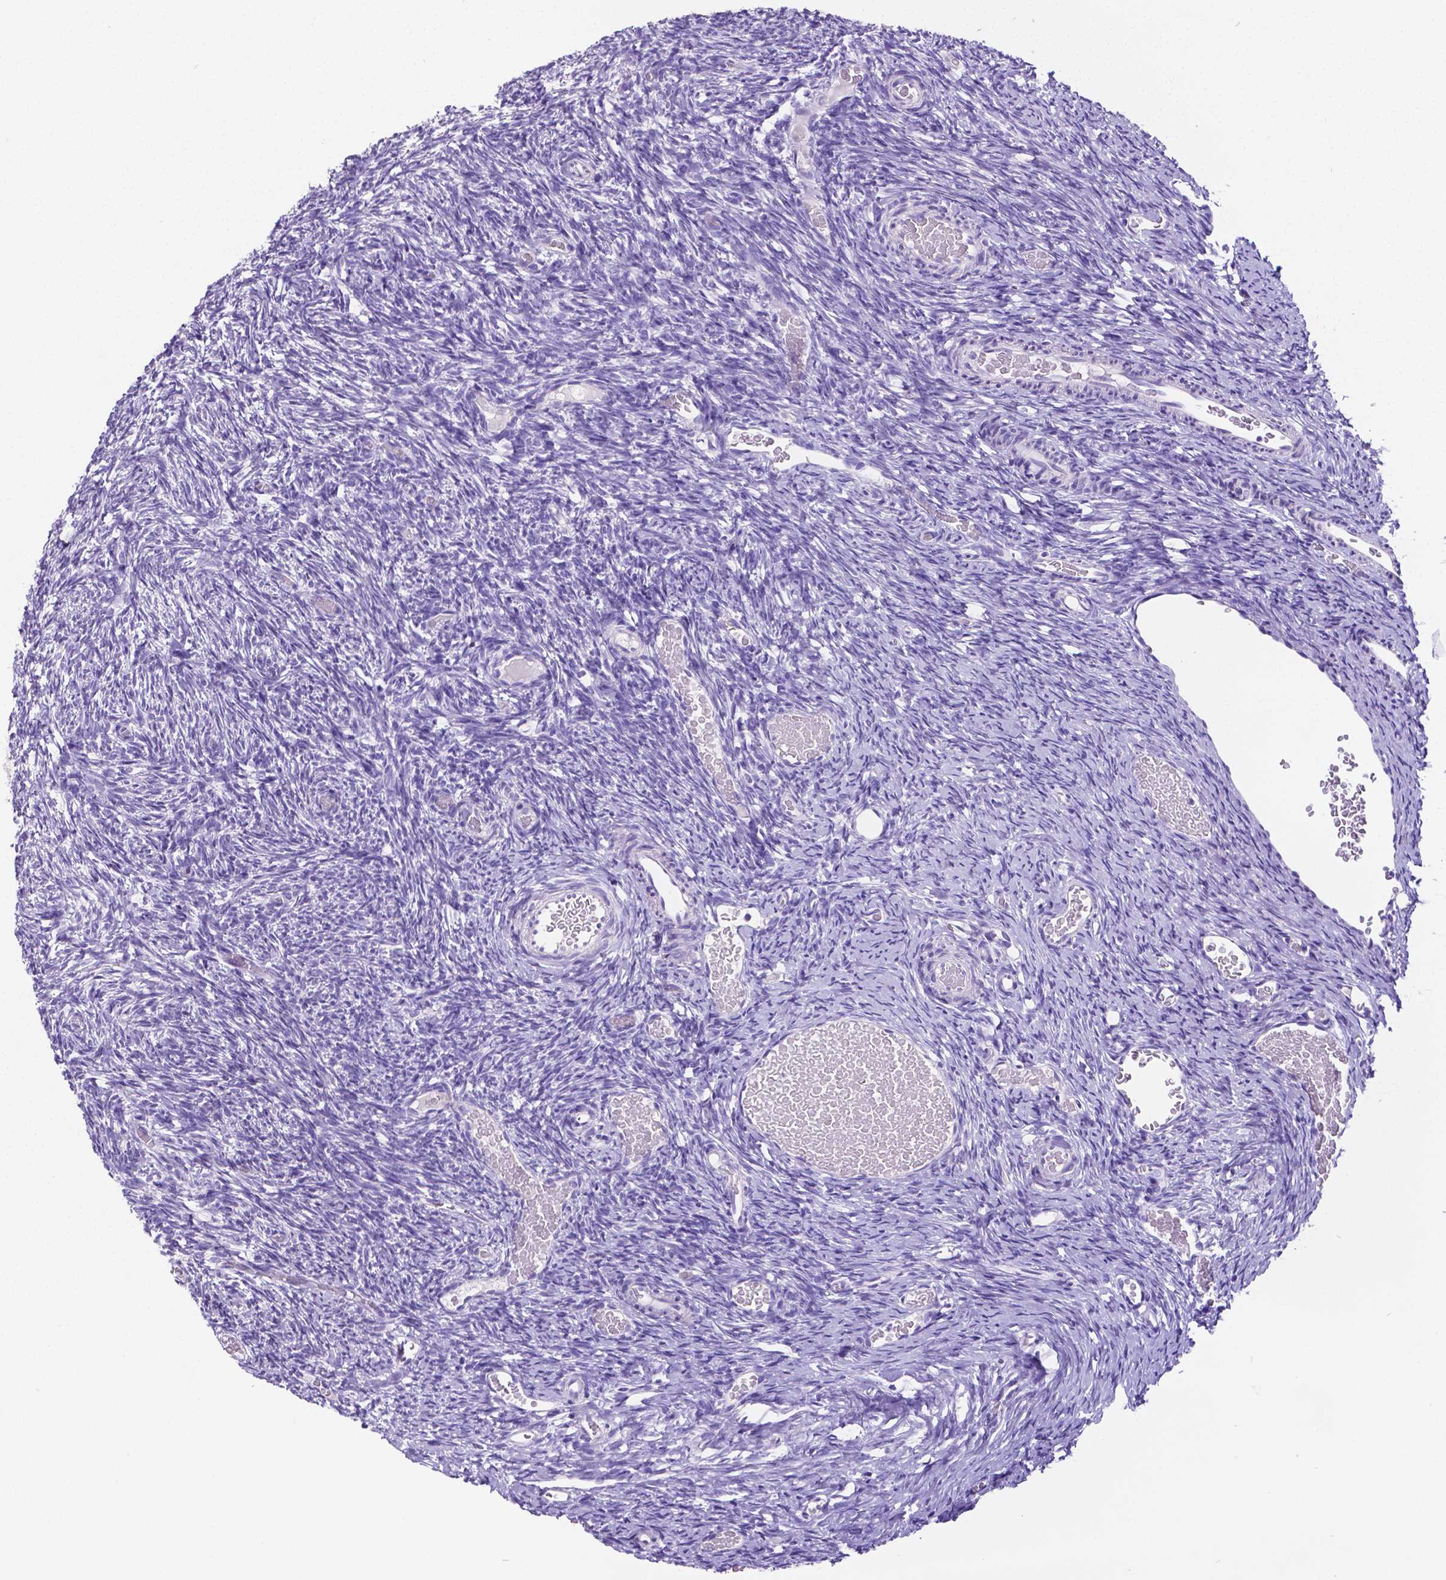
{"staining": {"intensity": "negative", "quantity": "none", "location": "none"}, "tissue": "ovary", "cell_type": "Ovarian stroma cells", "image_type": "normal", "snomed": [{"axis": "morphology", "description": "Normal tissue, NOS"}, {"axis": "topography", "description": "Ovary"}], "caption": "High power microscopy image of an immunohistochemistry micrograph of normal ovary, revealing no significant staining in ovarian stroma cells.", "gene": "SATB2", "patient": {"sex": "female", "age": 39}}